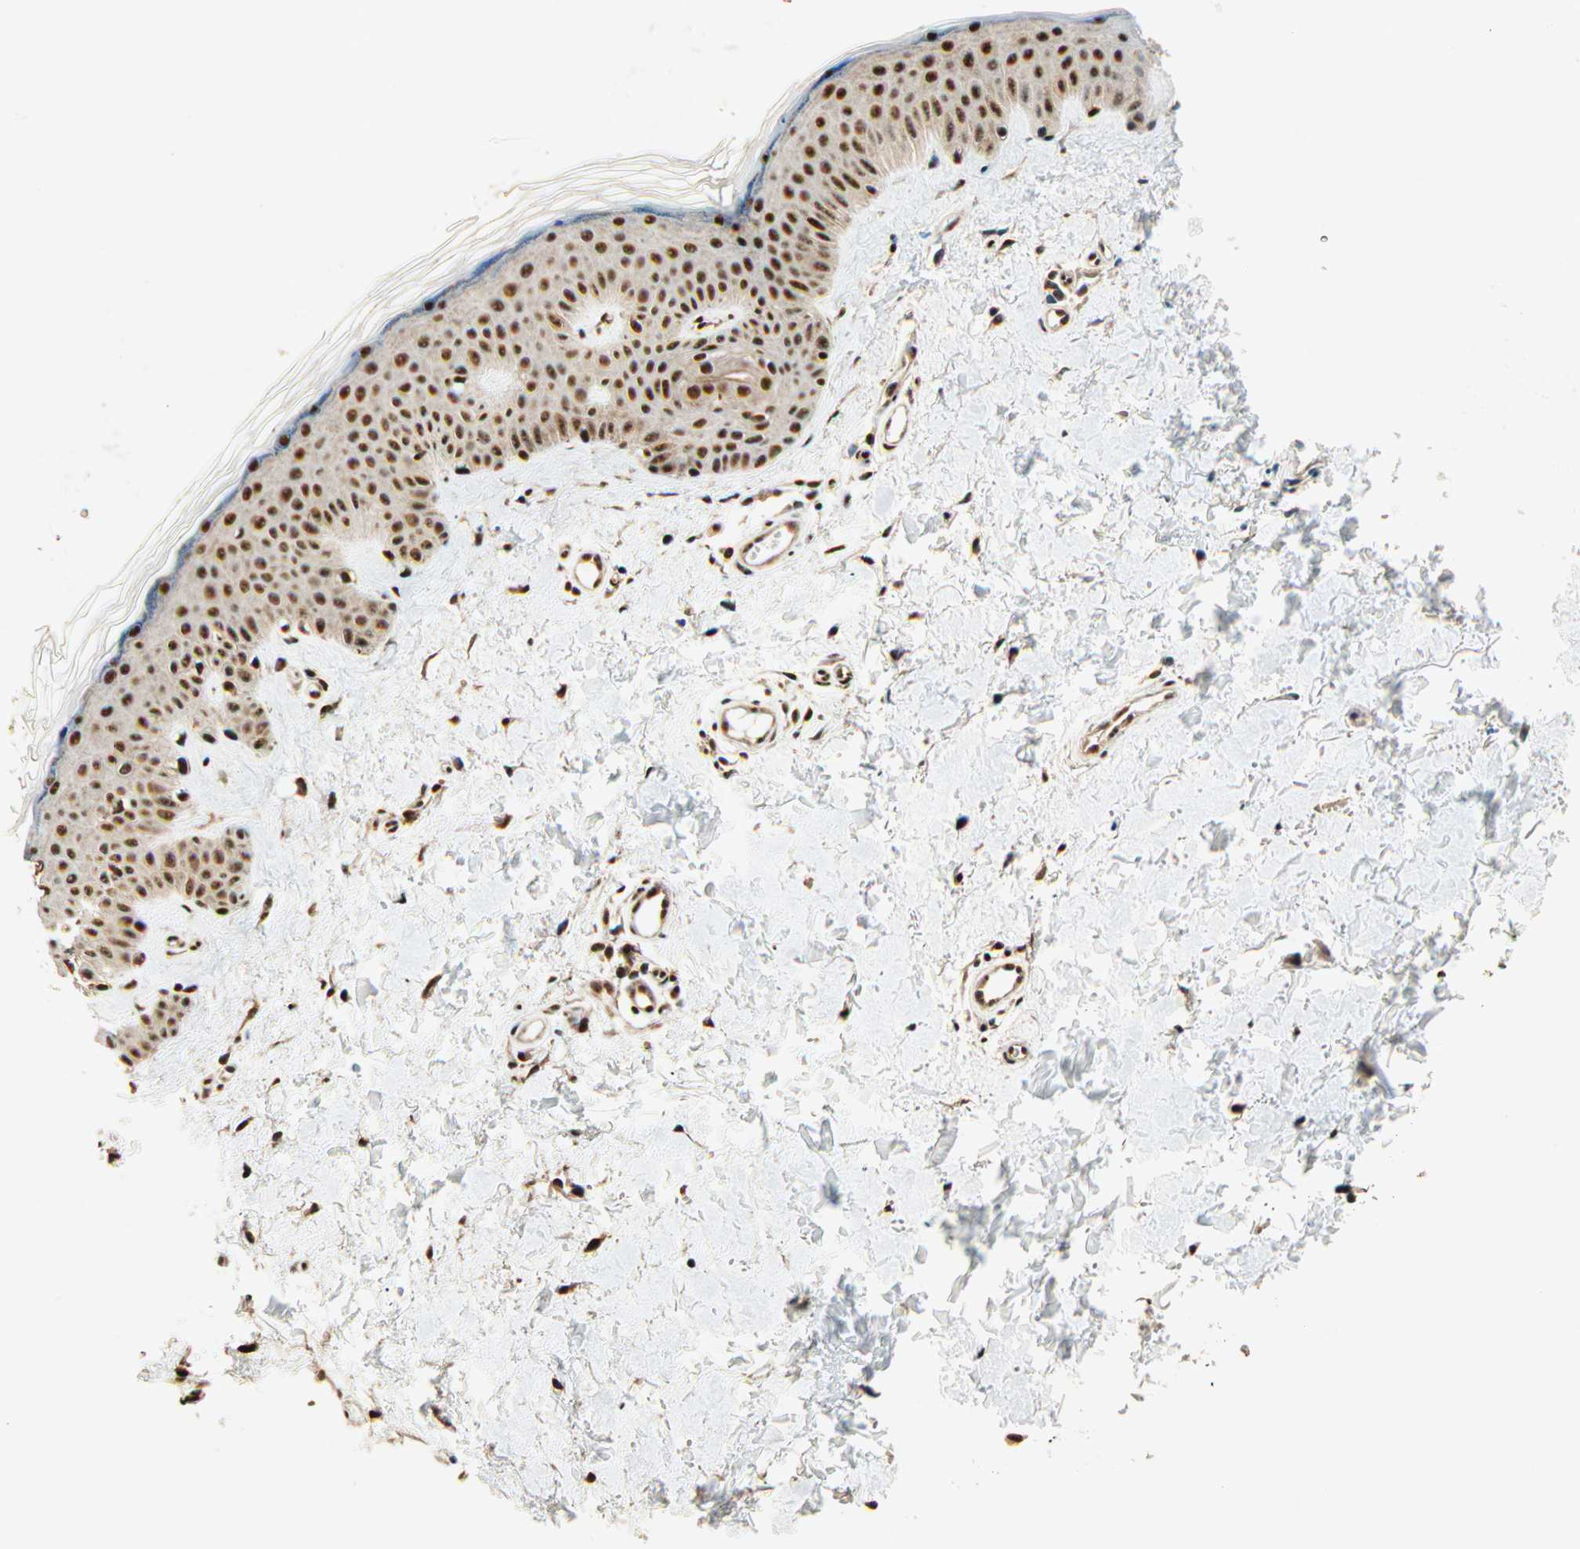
{"staining": {"intensity": "moderate", "quantity": ">75%", "location": "nuclear"}, "tissue": "skin", "cell_type": "Fibroblasts", "image_type": "normal", "snomed": [{"axis": "morphology", "description": "Normal tissue, NOS"}, {"axis": "topography", "description": "Skin"}], "caption": "A medium amount of moderate nuclear staining is identified in approximately >75% of fibroblasts in unremarkable skin.", "gene": "PNPLA6", "patient": {"sex": "male", "age": 67}}